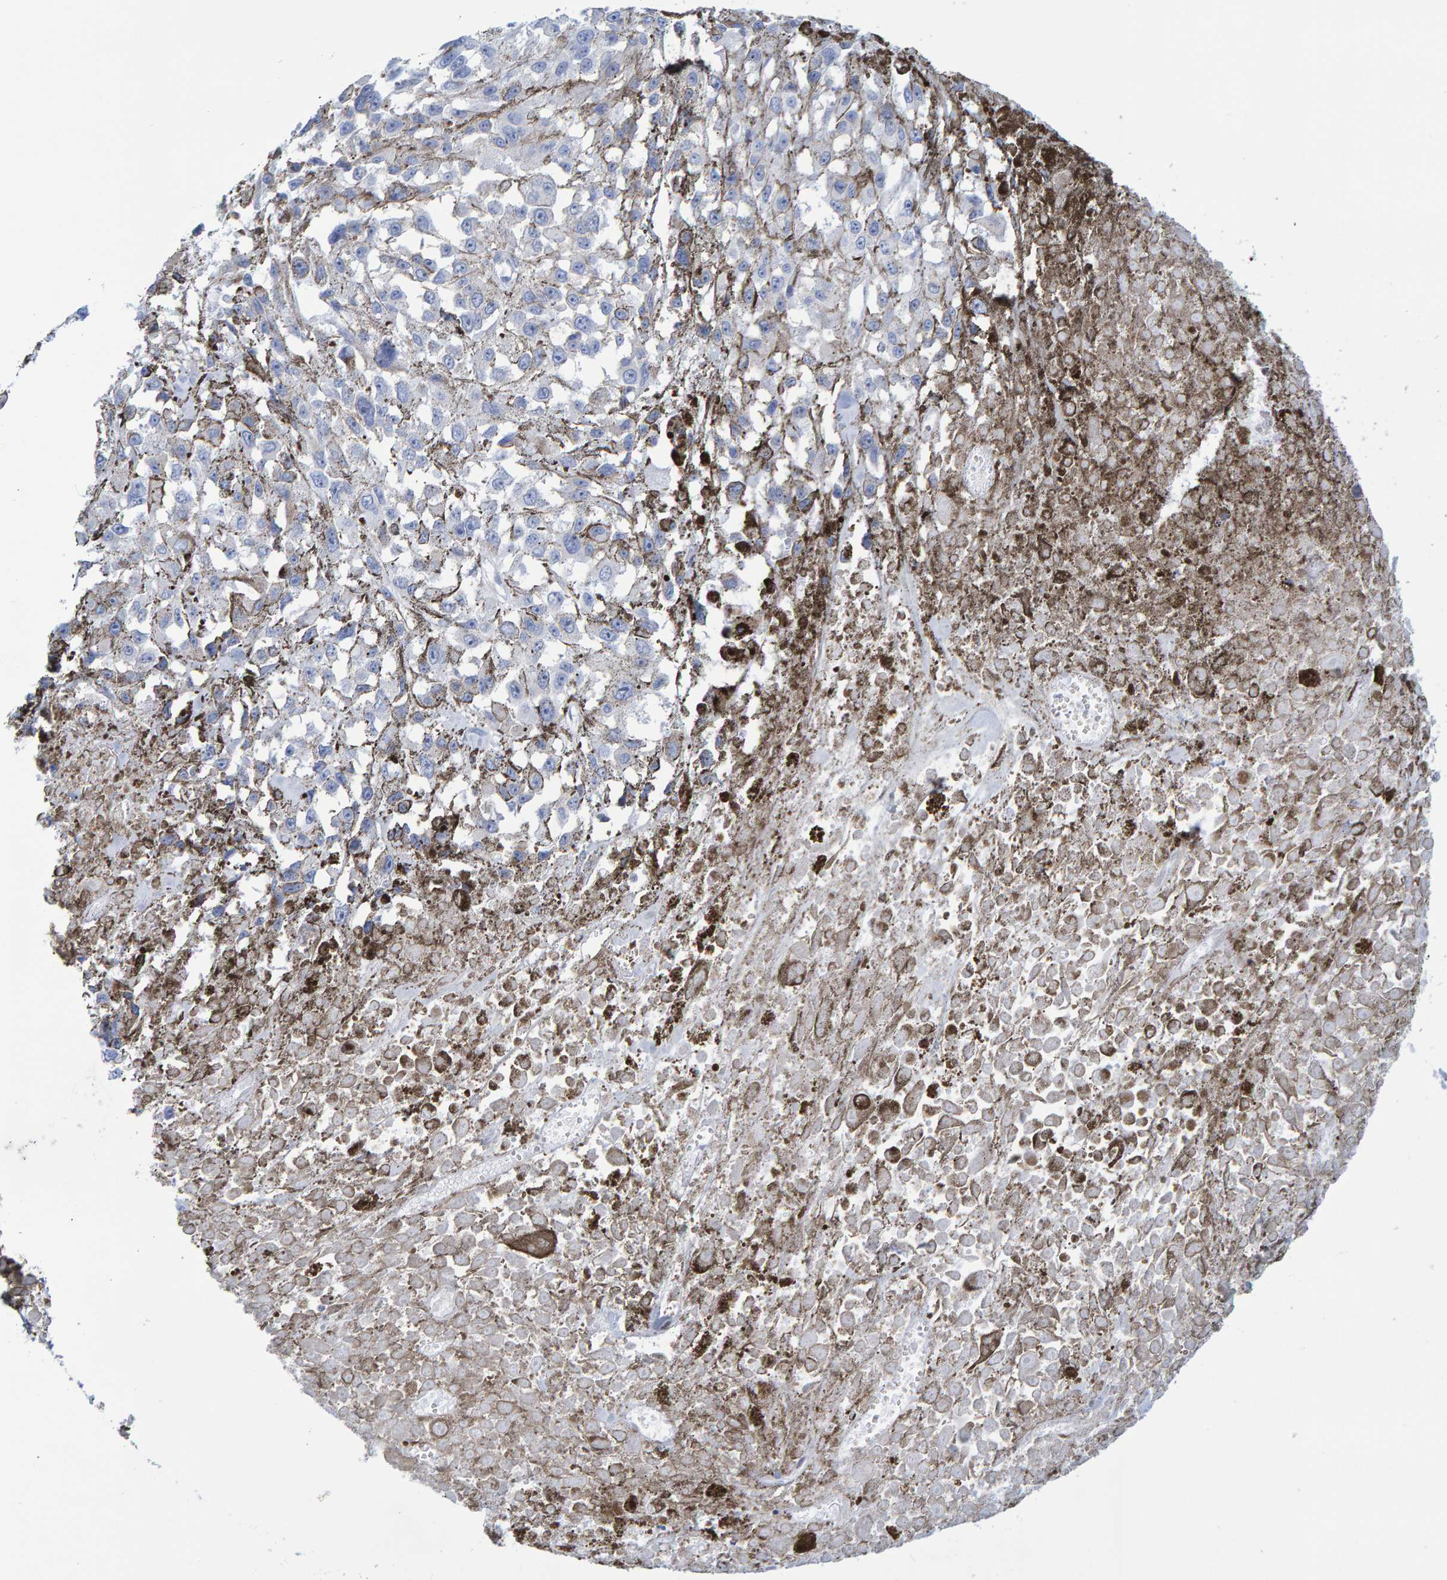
{"staining": {"intensity": "negative", "quantity": "none", "location": "none"}, "tissue": "melanoma", "cell_type": "Tumor cells", "image_type": "cancer", "snomed": [{"axis": "morphology", "description": "Malignant melanoma, Metastatic site"}, {"axis": "topography", "description": "Lymph node"}], "caption": "Immunohistochemistry micrograph of neoplastic tissue: human malignant melanoma (metastatic site) stained with DAB reveals no significant protein staining in tumor cells.", "gene": "JAKMIP3", "patient": {"sex": "male", "age": 59}}